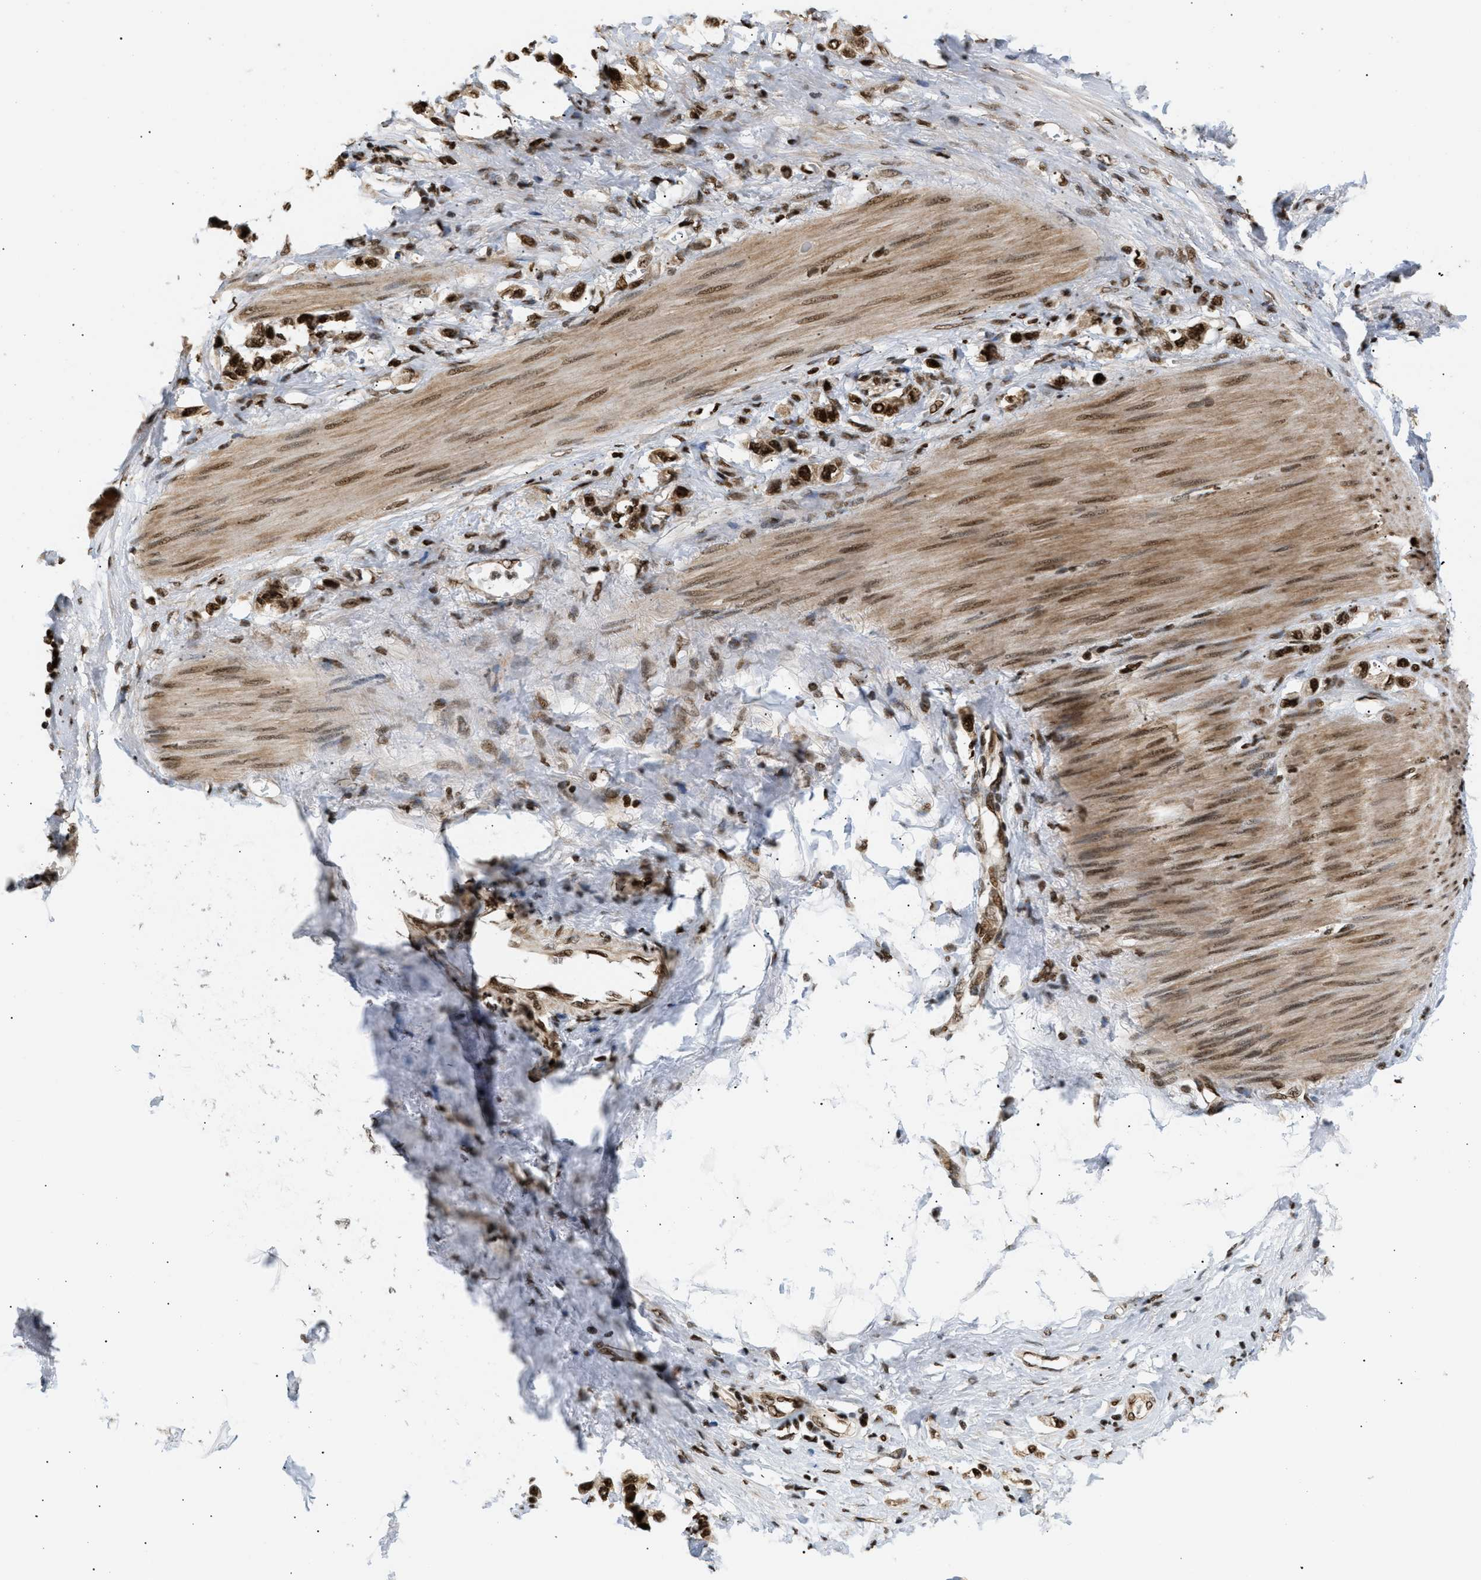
{"staining": {"intensity": "strong", "quantity": ">75%", "location": "nuclear"}, "tissue": "stomach cancer", "cell_type": "Tumor cells", "image_type": "cancer", "snomed": [{"axis": "morphology", "description": "Adenocarcinoma, NOS"}, {"axis": "topography", "description": "Stomach"}], "caption": "Stomach cancer stained with IHC displays strong nuclear expression in about >75% of tumor cells.", "gene": "RBM5", "patient": {"sex": "female", "age": 65}}